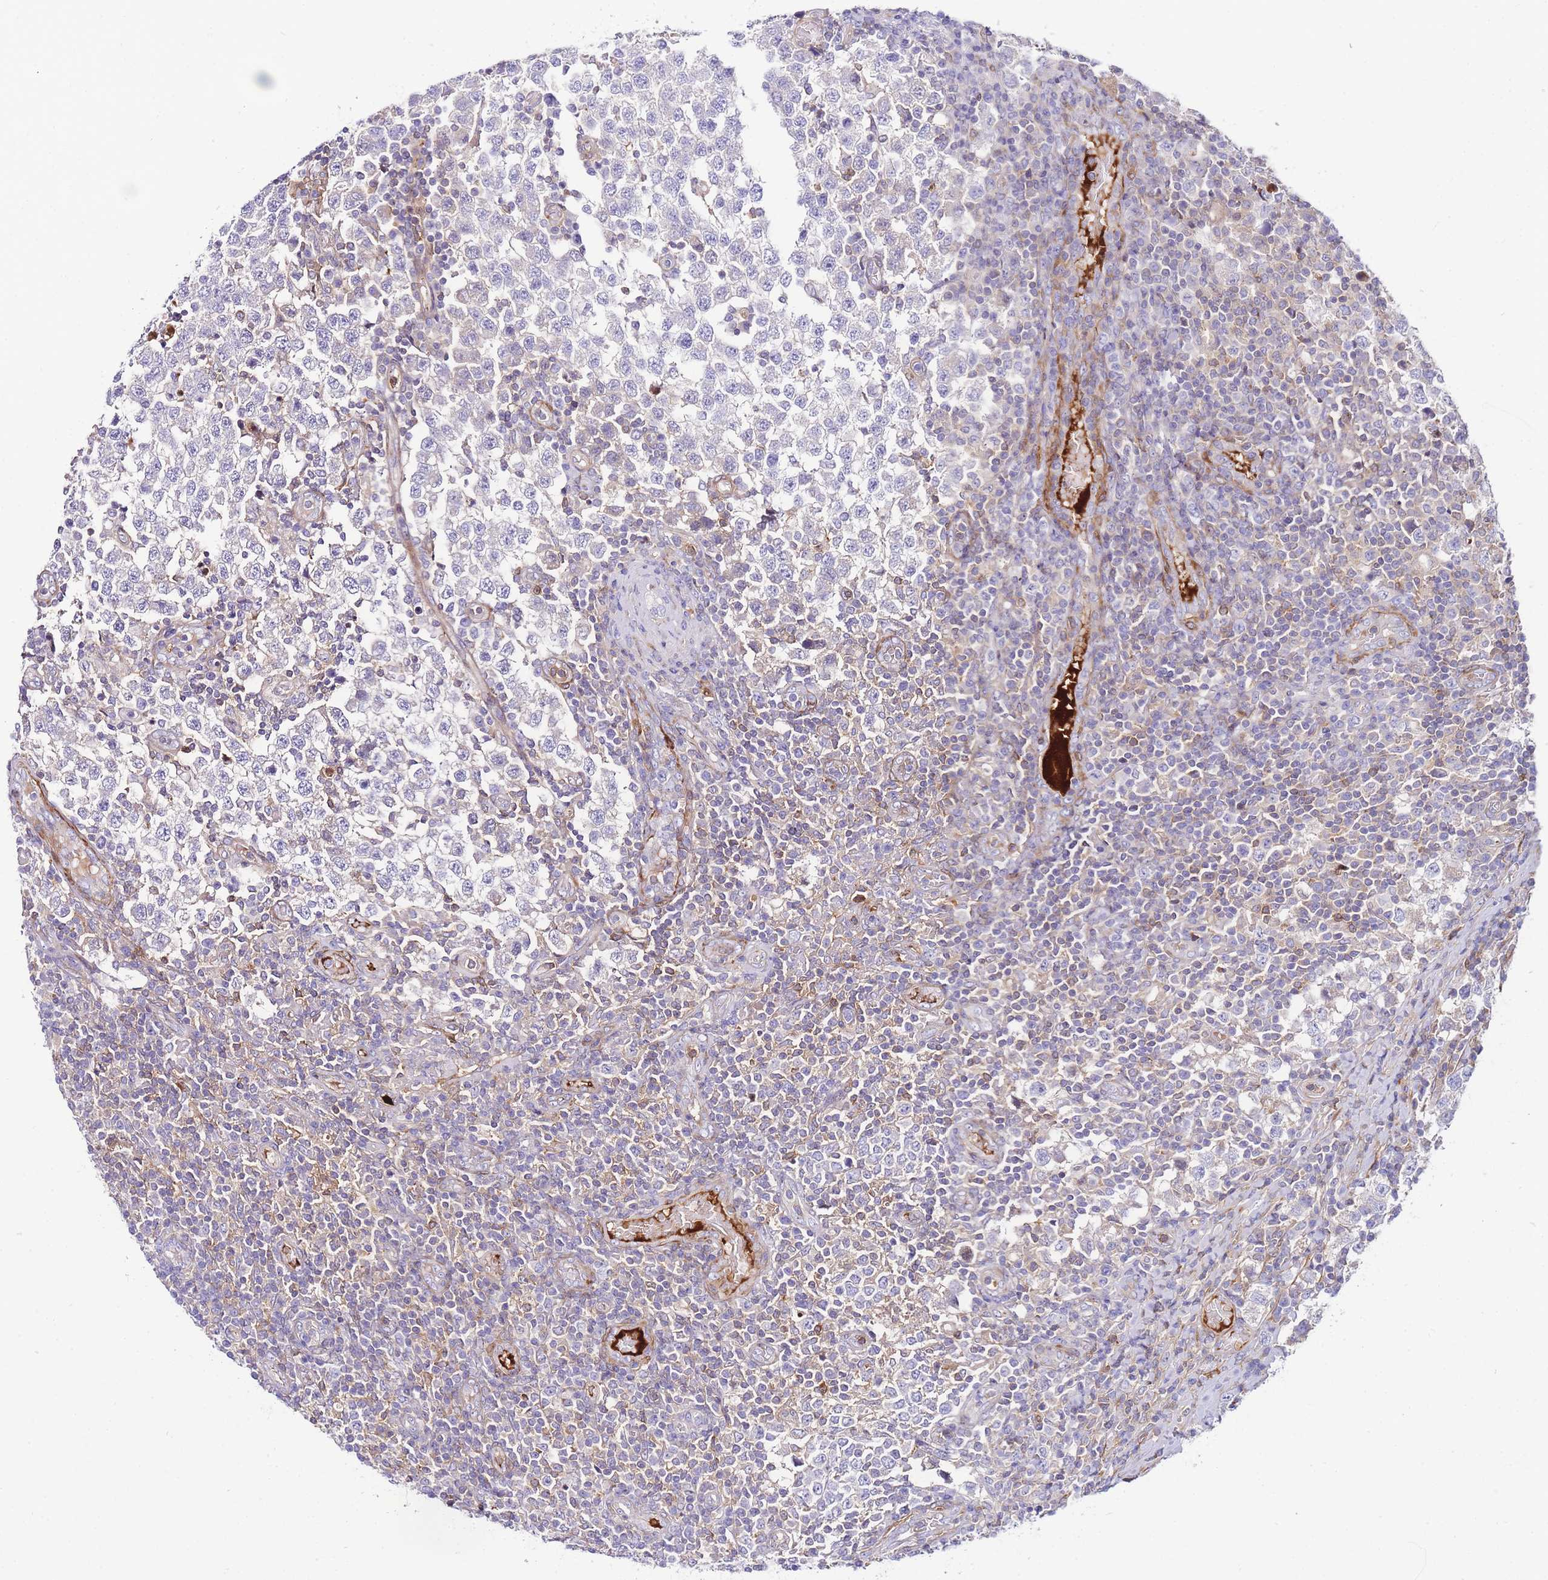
{"staining": {"intensity": "negative", "quantity": "none", "location": "none"}, "tissue": "testis cancer", "cell_type": "Tumor cells", "image_type": "cancer", "snomed": [{"axis": "morphology", "description": "Seminoma, NOS"}, {"axis": "topography", "description": "Testis"}], "caption": "There is no significant positivity in tumor cells of testis cancer.", "gene": "FBN3", "patient": {"sex": "male", "age": 34}}